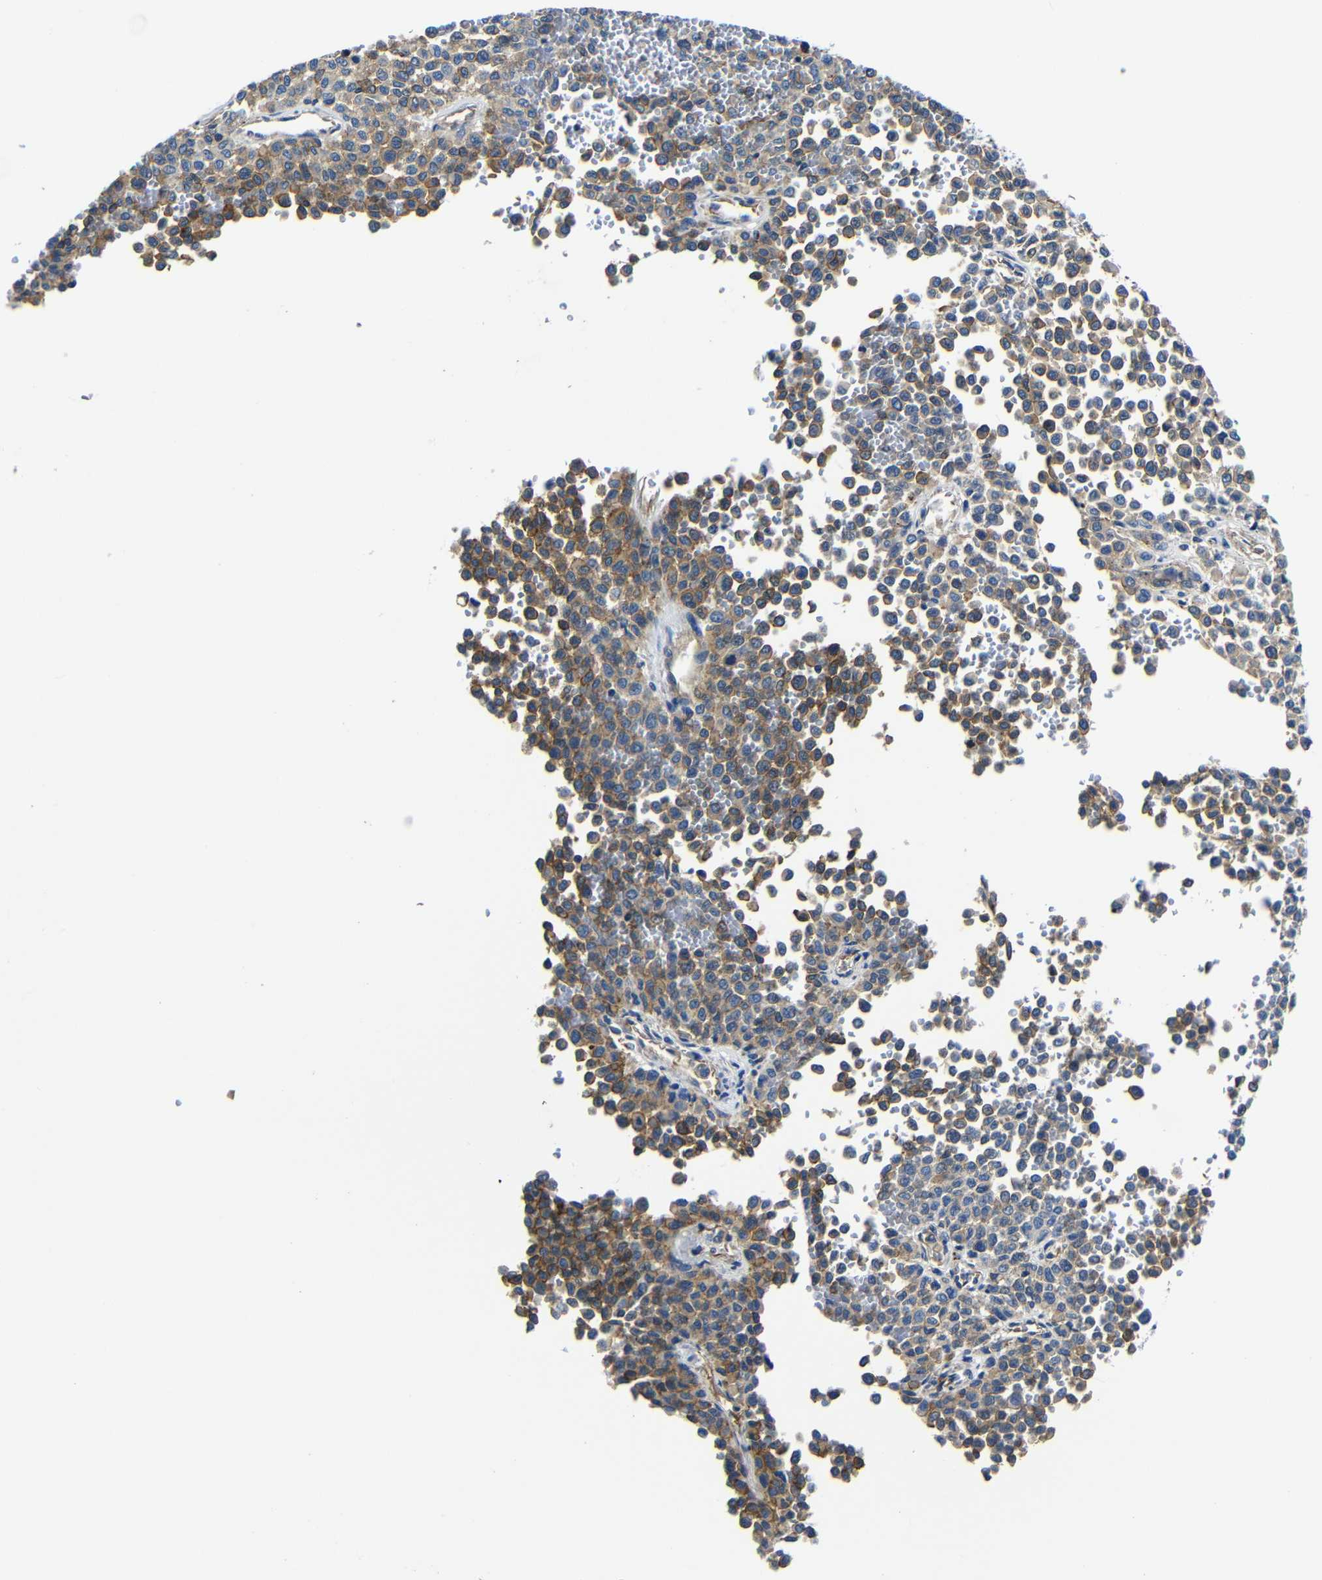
{"staining": {"intensity": "moderate", "quantity": ">75%", "location": "cytoplasmic/membranous"}, "tissue": "melanoma", "cell_type": "Tumor cells", "image_type": "cancer", "snomed": [{"axis": "morphology", "description": "Malignant melanoma, Metastatic site"}, {"axis": "topography", "description": "Pancreas"}], "caption": "Immunohistochemical staining of human melanoma shows medium levels of moderate cytoplasmic/membranous protein positivity in about >75% of tumor cells.", "gene": "GIMAP2", "patient": {"sex": "female", "age": 30}}